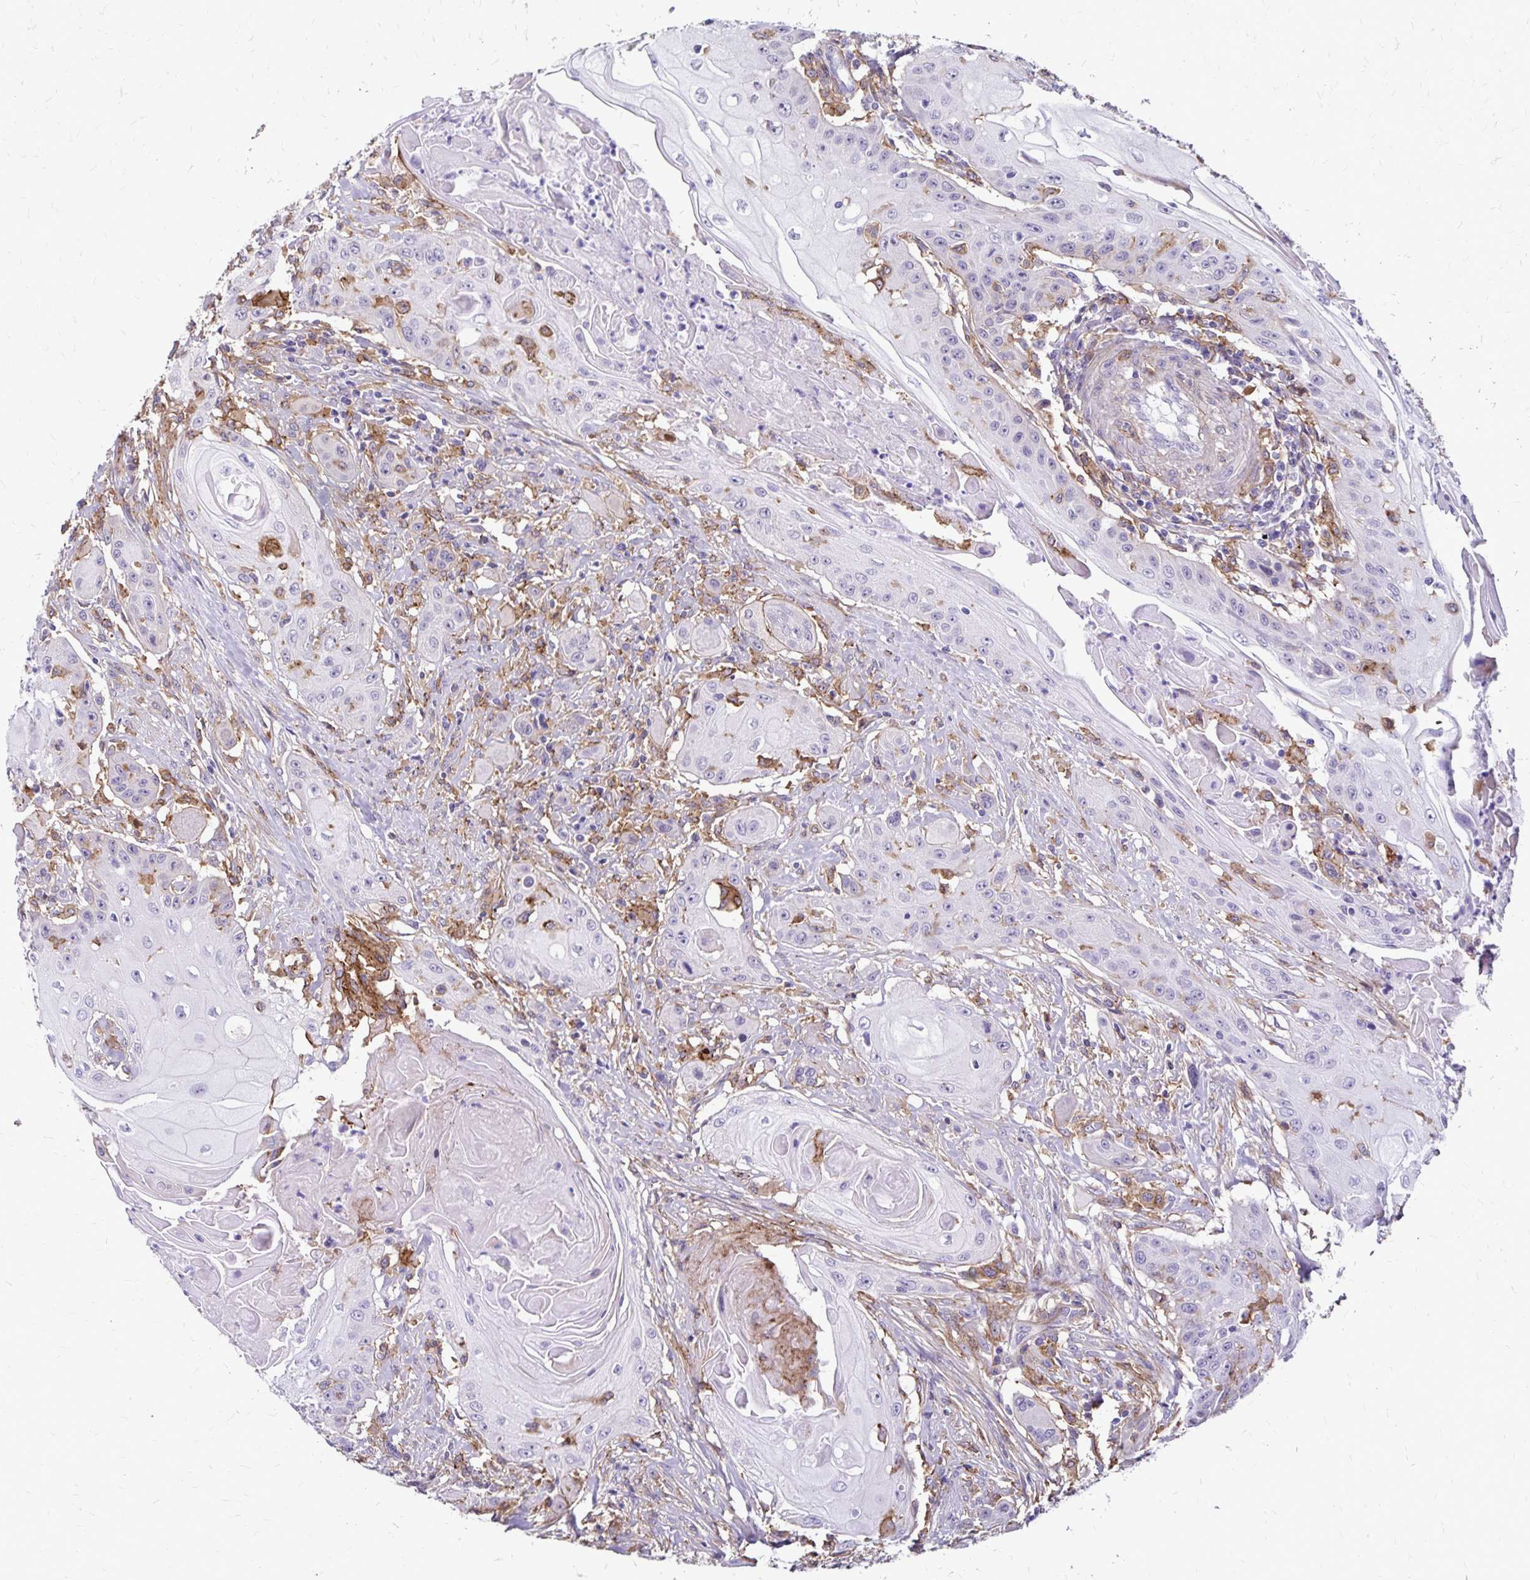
{"staining": {"intensity": "negative", "quantity": "none", "location": "none"}, "tissue": "head and neck cancer", "cell_type": "Tumor cells", "image_type": "cancer", "snomed": [{"axis": "morphology", "description": "Squamous cell carcinoma, NOS"}, {"axis": "topography", "description": "Oral tissue"}, {"axis": "topography", "description": "Head-Neck"}, {"axis": "topography", "description": "Neck, NOS"}], "caption": "Tumor cells show no significant protein expression in head and neck cancer (squamous cell carcinoma).", "gene": "TNS3", "patient": {"sex": "female", "age": 55}}